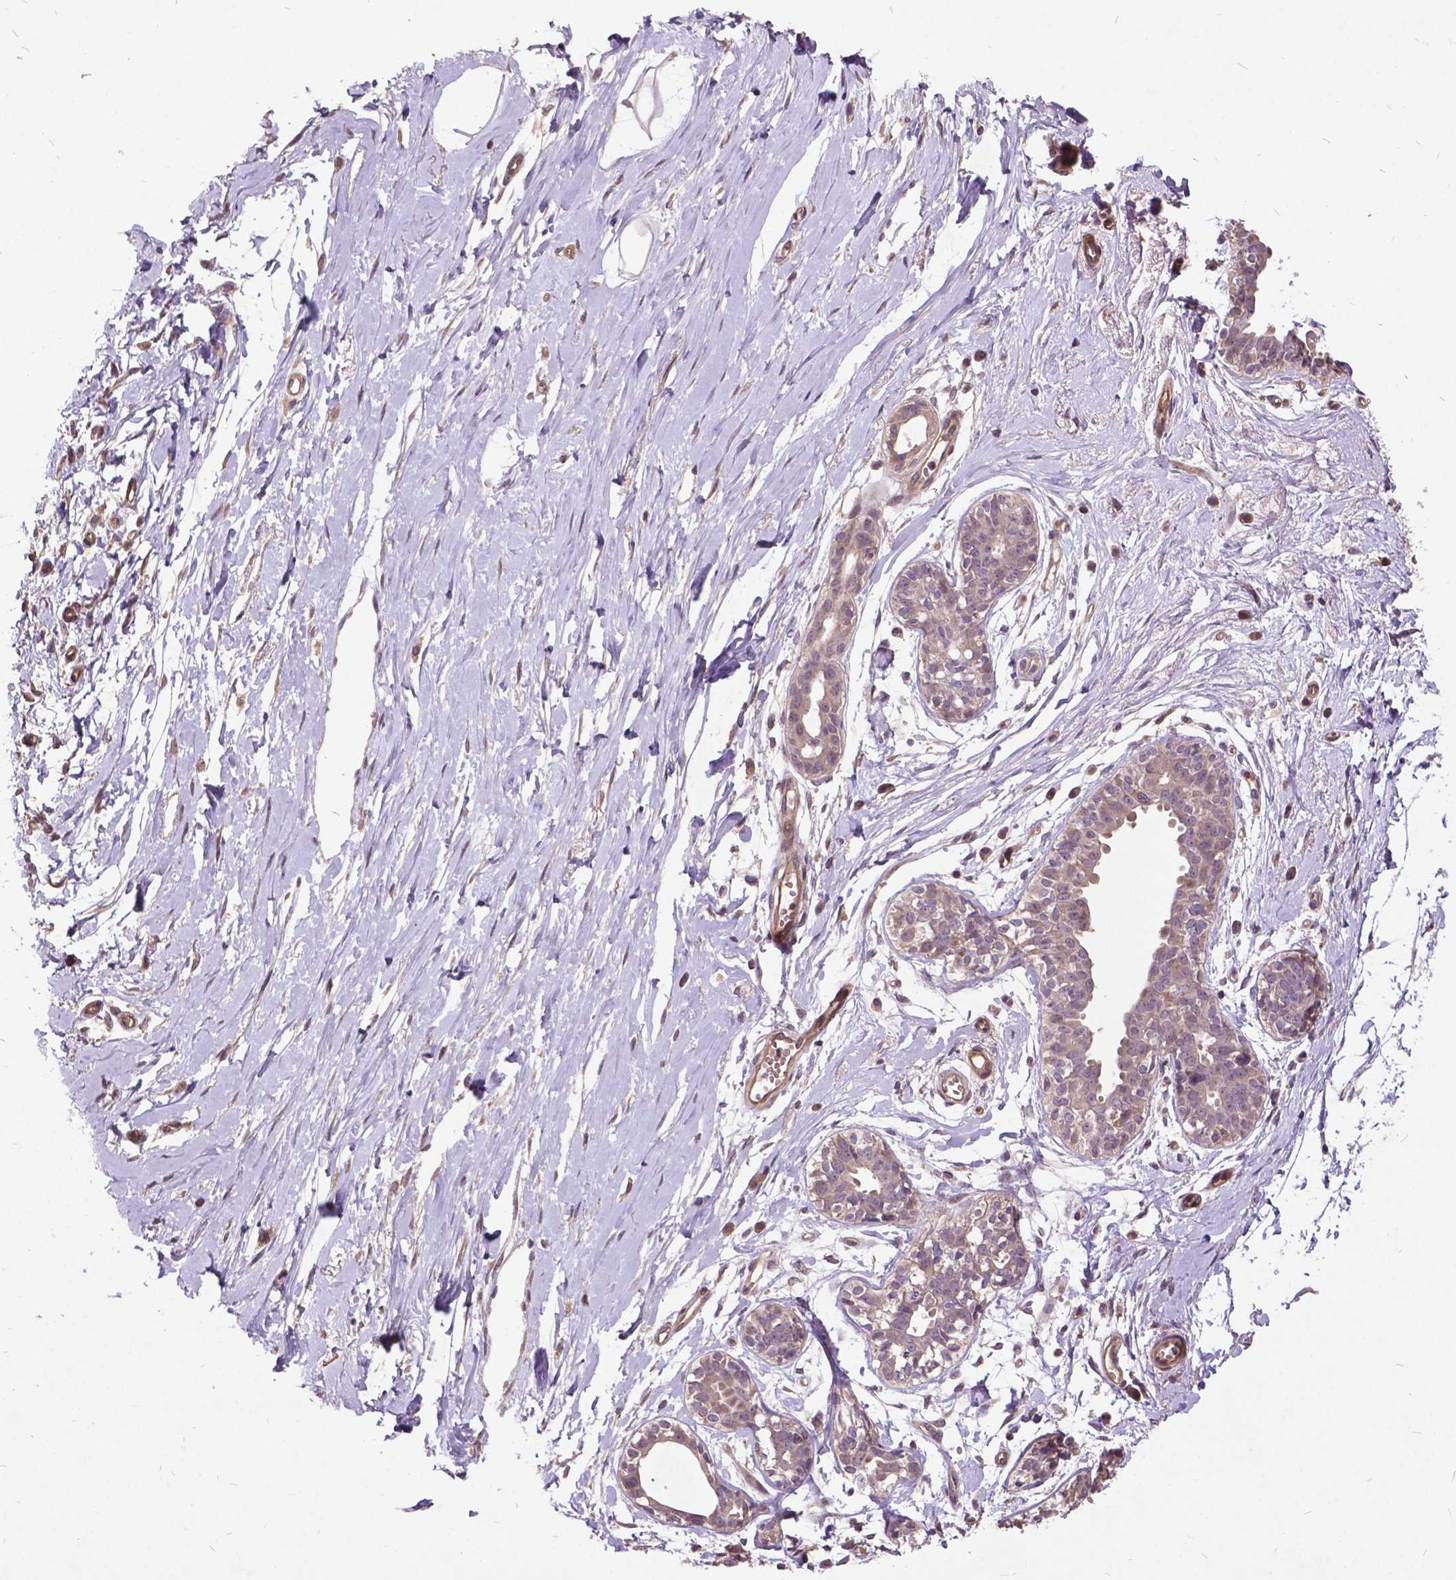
{"staining": {"intensity": "weak", "quantity": "25%-75%", "location": "cytoplasmic/membranous"}, "tissue": "breast", "cell_type": "Adipocytes", "image_type": "normal", "snomed": [{"axis": "morphology", "description": "Normal tissue, NOS"}, {"axis": "topography", "description": "Breast"}], "caption": "Adipocytes exhibit weak cytoplasmic/membranous expression in about 25%-75% of cells in normal breast.", "gene": "AP1S3", "patient": {"sex": "female", "age": 49}}